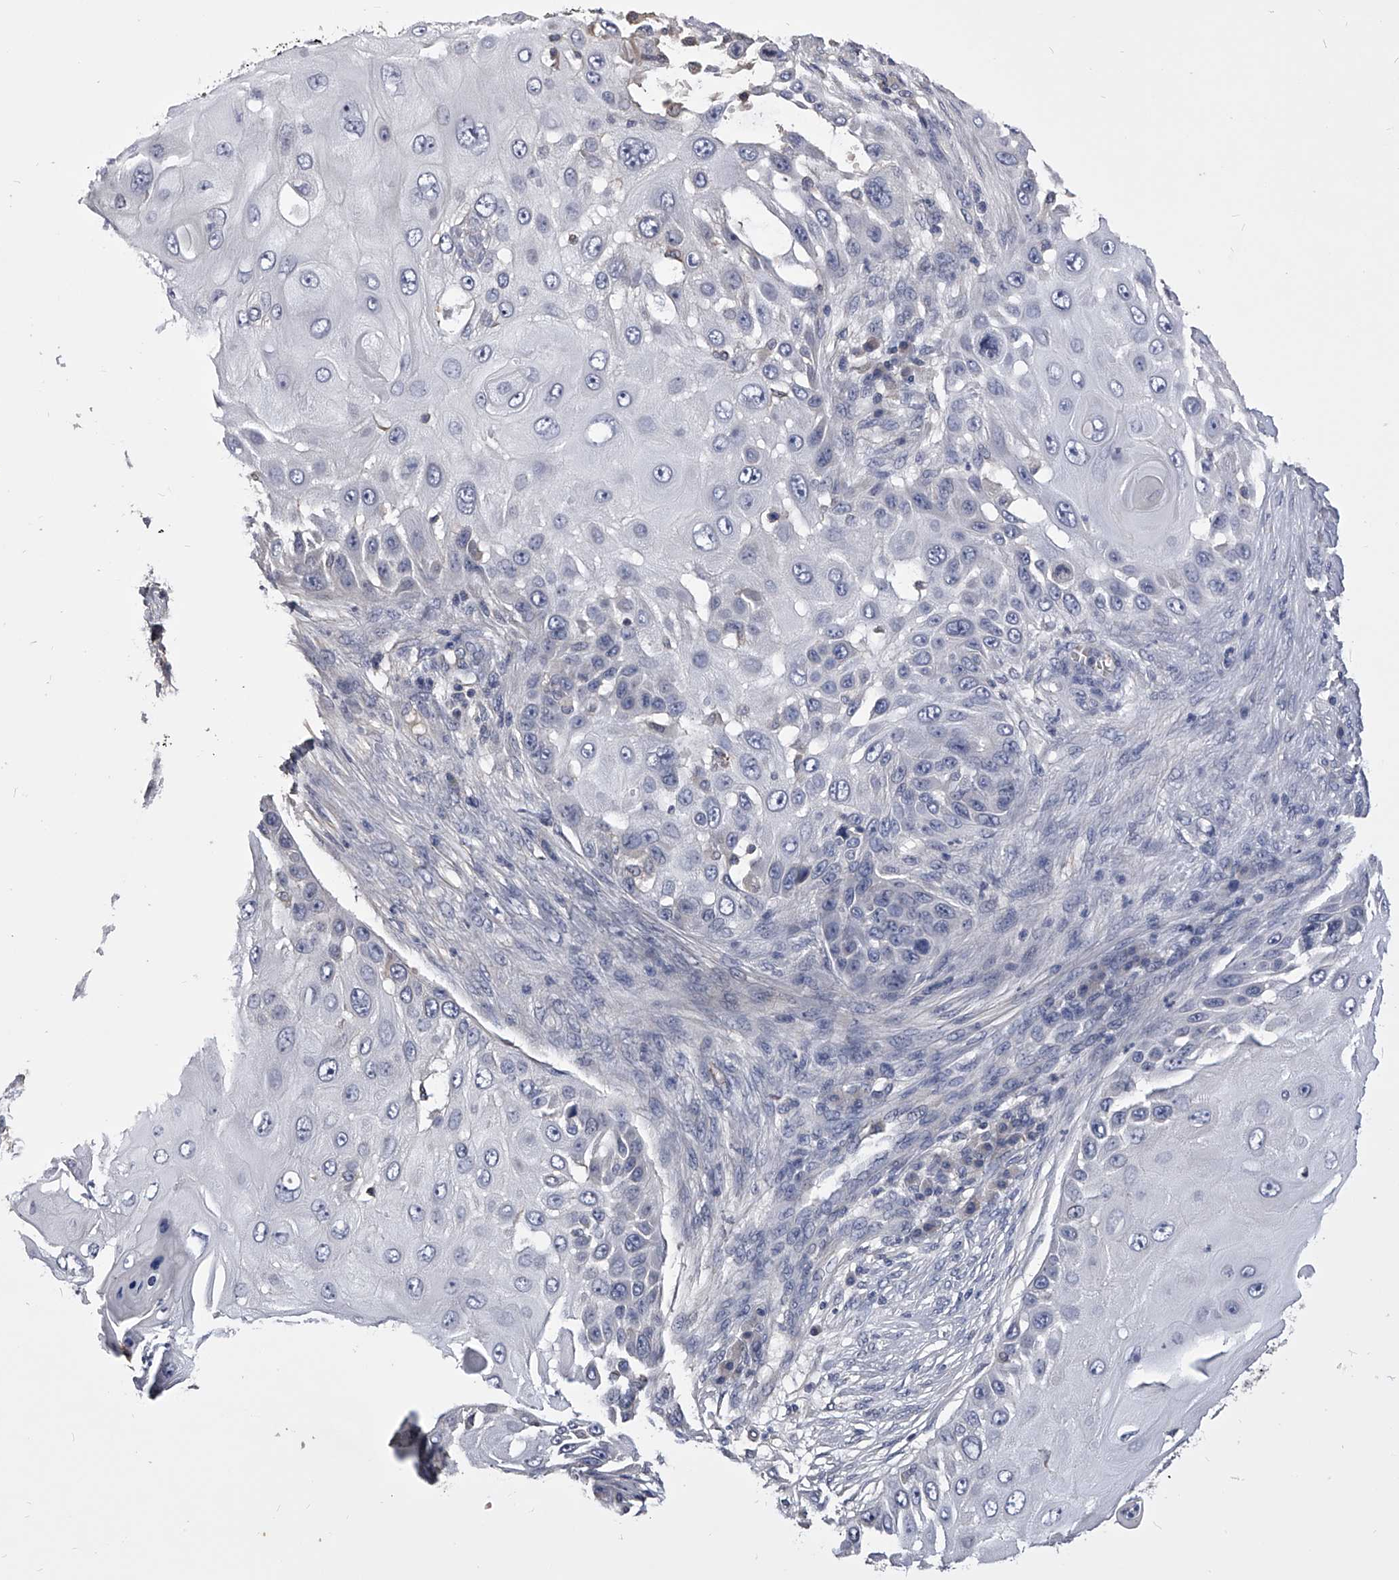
{"staining": {"intensity": "negative", "quantity": "none", "location": "none"}, "tissue": "skin cancer", "cell_type": "Tumor cells", "image_type": "cancer", "snomed": [{"axis": "morphology", "description": "Squamous cell carcinoma, NOS"}, {"axis": "topography", "description": "Skin"}], "caption": "This is an IHC histopathology image of skin cancer (squamous cell carcinoma). There is no positivity in tumor cells.", "gene": "MDN1", "patient": {"sex": "female", "age": 44}}